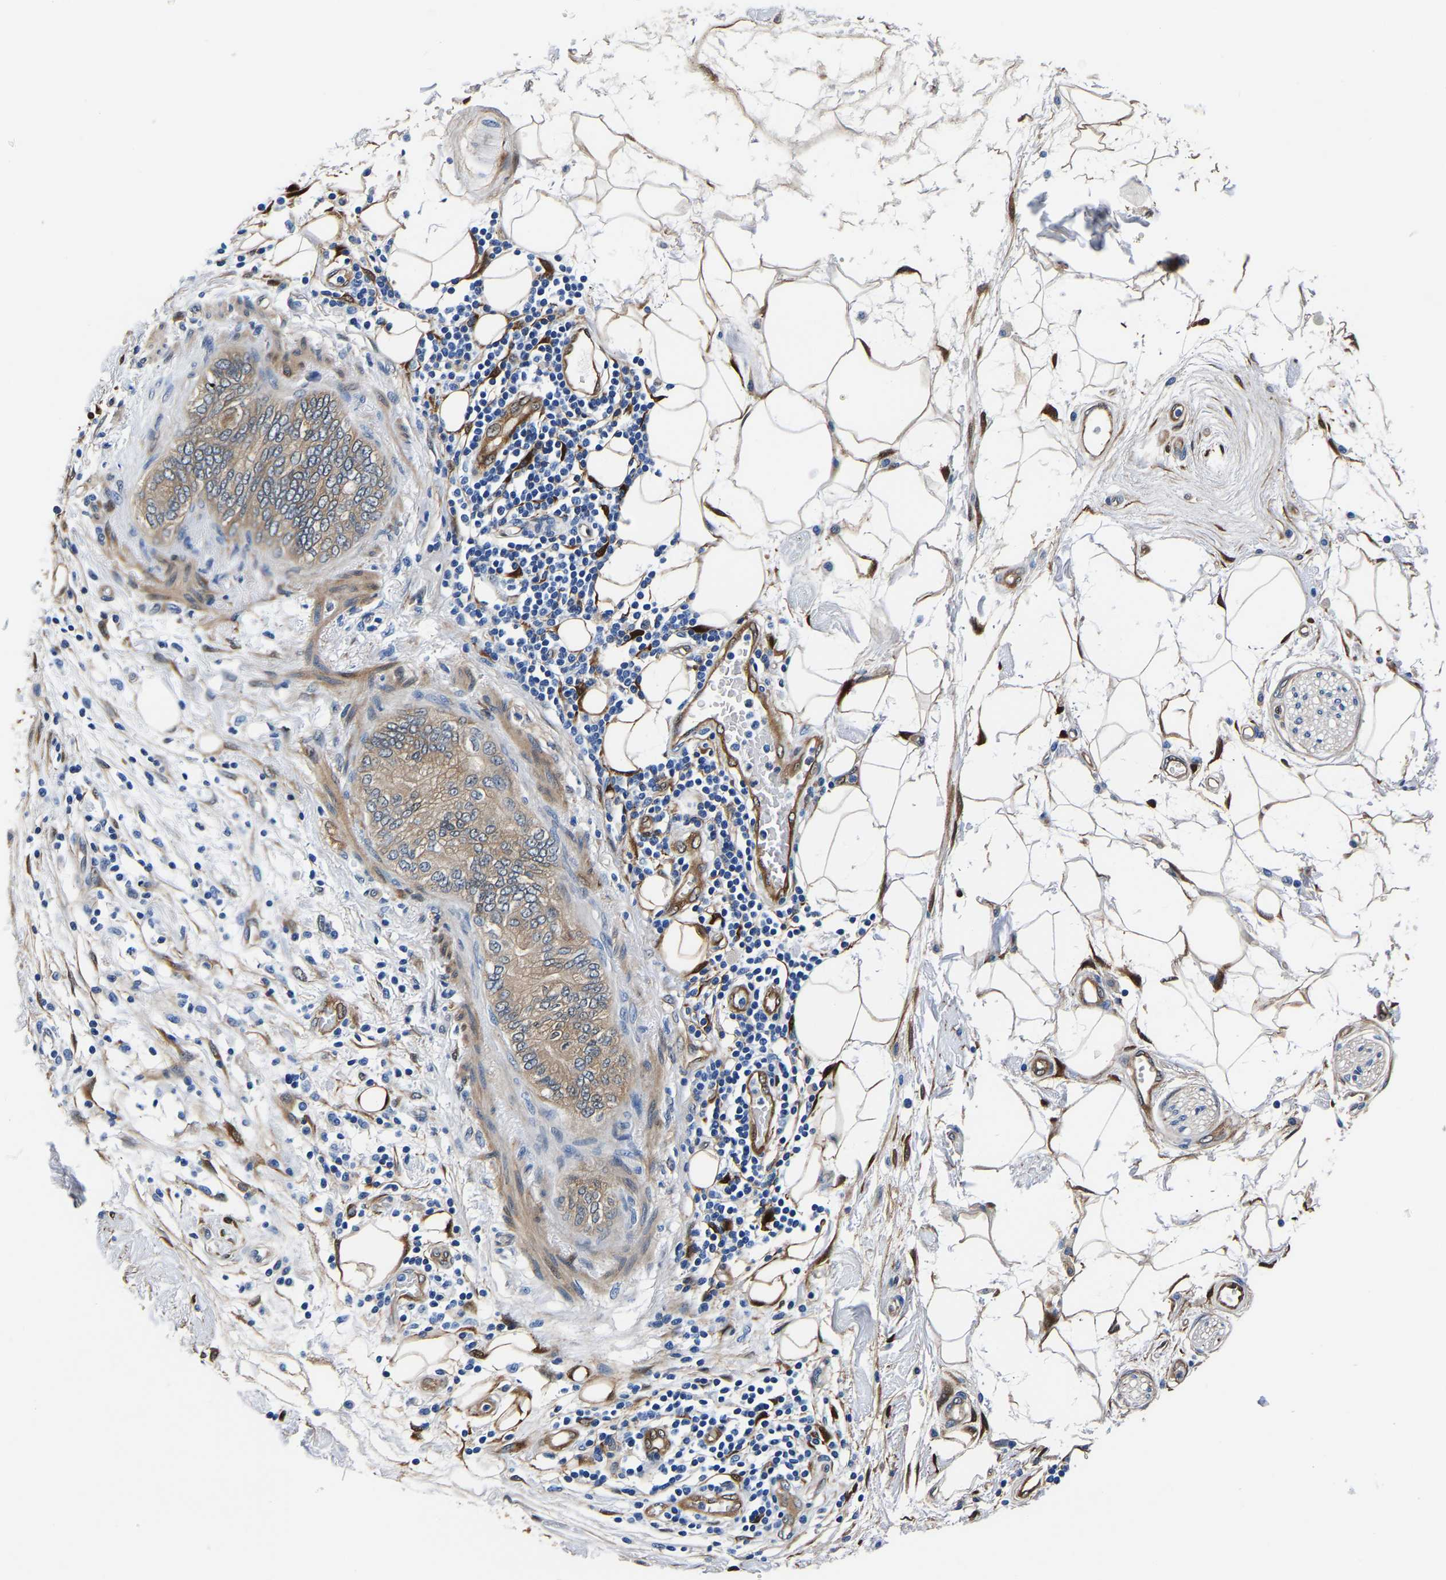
{"staining": {"intensity": "moderate", "quantity": ">75%", "location": "cytoplasmic/membranous"}, "tissue": "adipose tissue", "cell_type": "Adipocytes", "image_type": "normal", "snomed": [{"axis": "morphology", "description": "Normal tissue, NOS"}, {"axis": "morphology", "description": "Adenocarcinoma, NOS"}, {"axis": "topography", "description": "Duodenum"}, {"axis": "topography", "description": "Peripheral nerve tissue"}], "caption": "High-magnification brightfield microscopy of unremarkable adipose tissue stained with DAB (brown) and counterstained with hematoxylin (blue). adipocytes exhibit moderate cytoplasmic/membranous expression is seen in about>75% of cells.", "gene": "S100A13", "patient": {"sex": "female", "age": 60}}